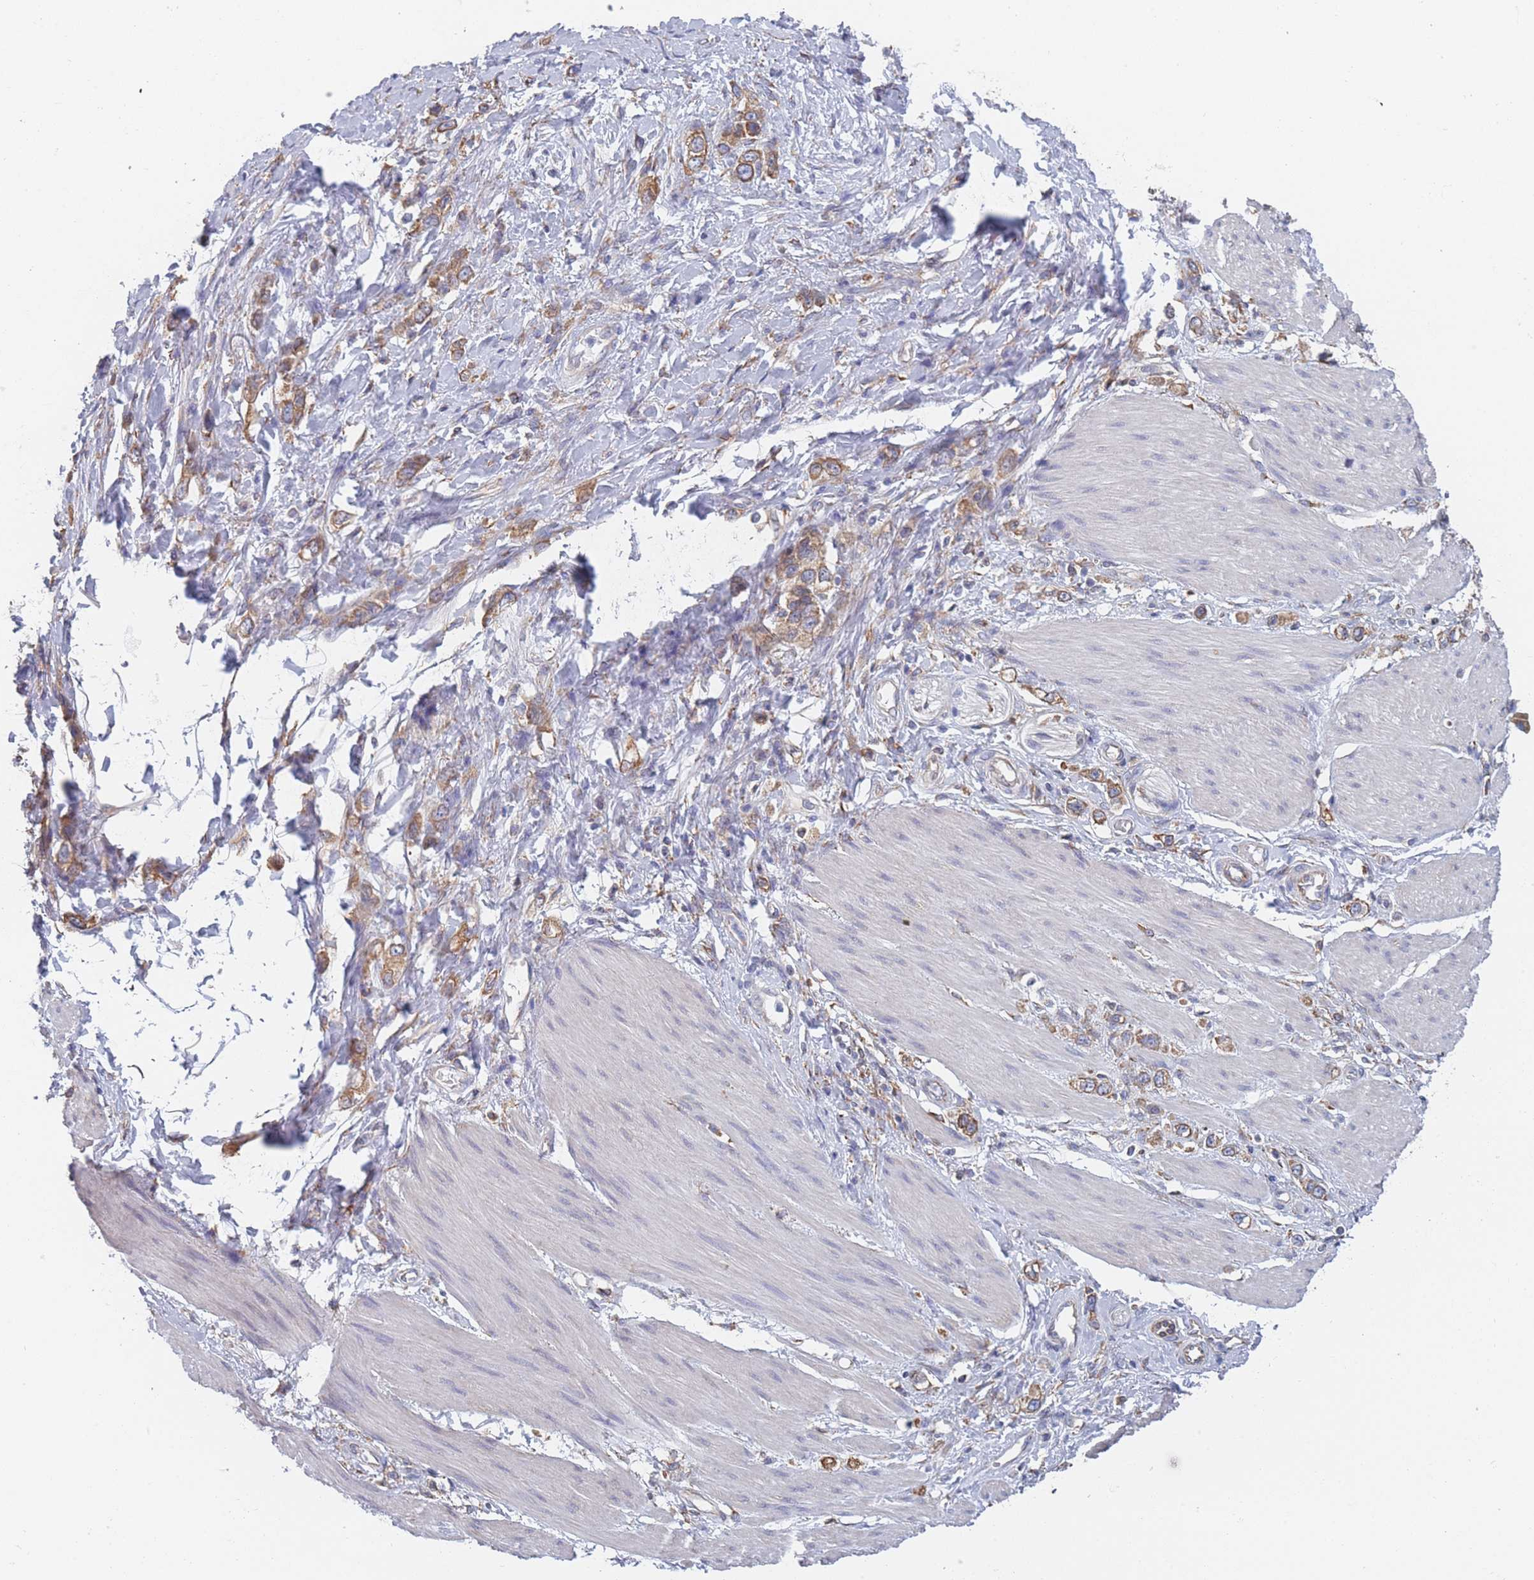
{"staining": {"intensity": "moderate", "quantity": ">75%", "location": "cytoplasmic/membranous"}, "tissue": "stomach cancer", "cell_type": "Tumor cells", "image_type": "cancer", "snomed": [{"axis": "morphology", "description": "Adenocarcinoma, NOS"}, {"axis": "topography", "description": "Stomach"}], "caption": "High-magnification brightfield microscopy of stomach cancer stained with DAB (3,3'-diaminobenzidine) (brown) and counterstained with hematoxylin (blue). tumor cells exhibit moderate cytoplasmic/membranous expression is seen in approximately>75% of cells. (DAB (3,3'-diaminobenzidine) IHC, brown staining for protein, blue staining for nuclei).", "gene": "OR7C2", "patient": {"sex": "female", "age": 65}}